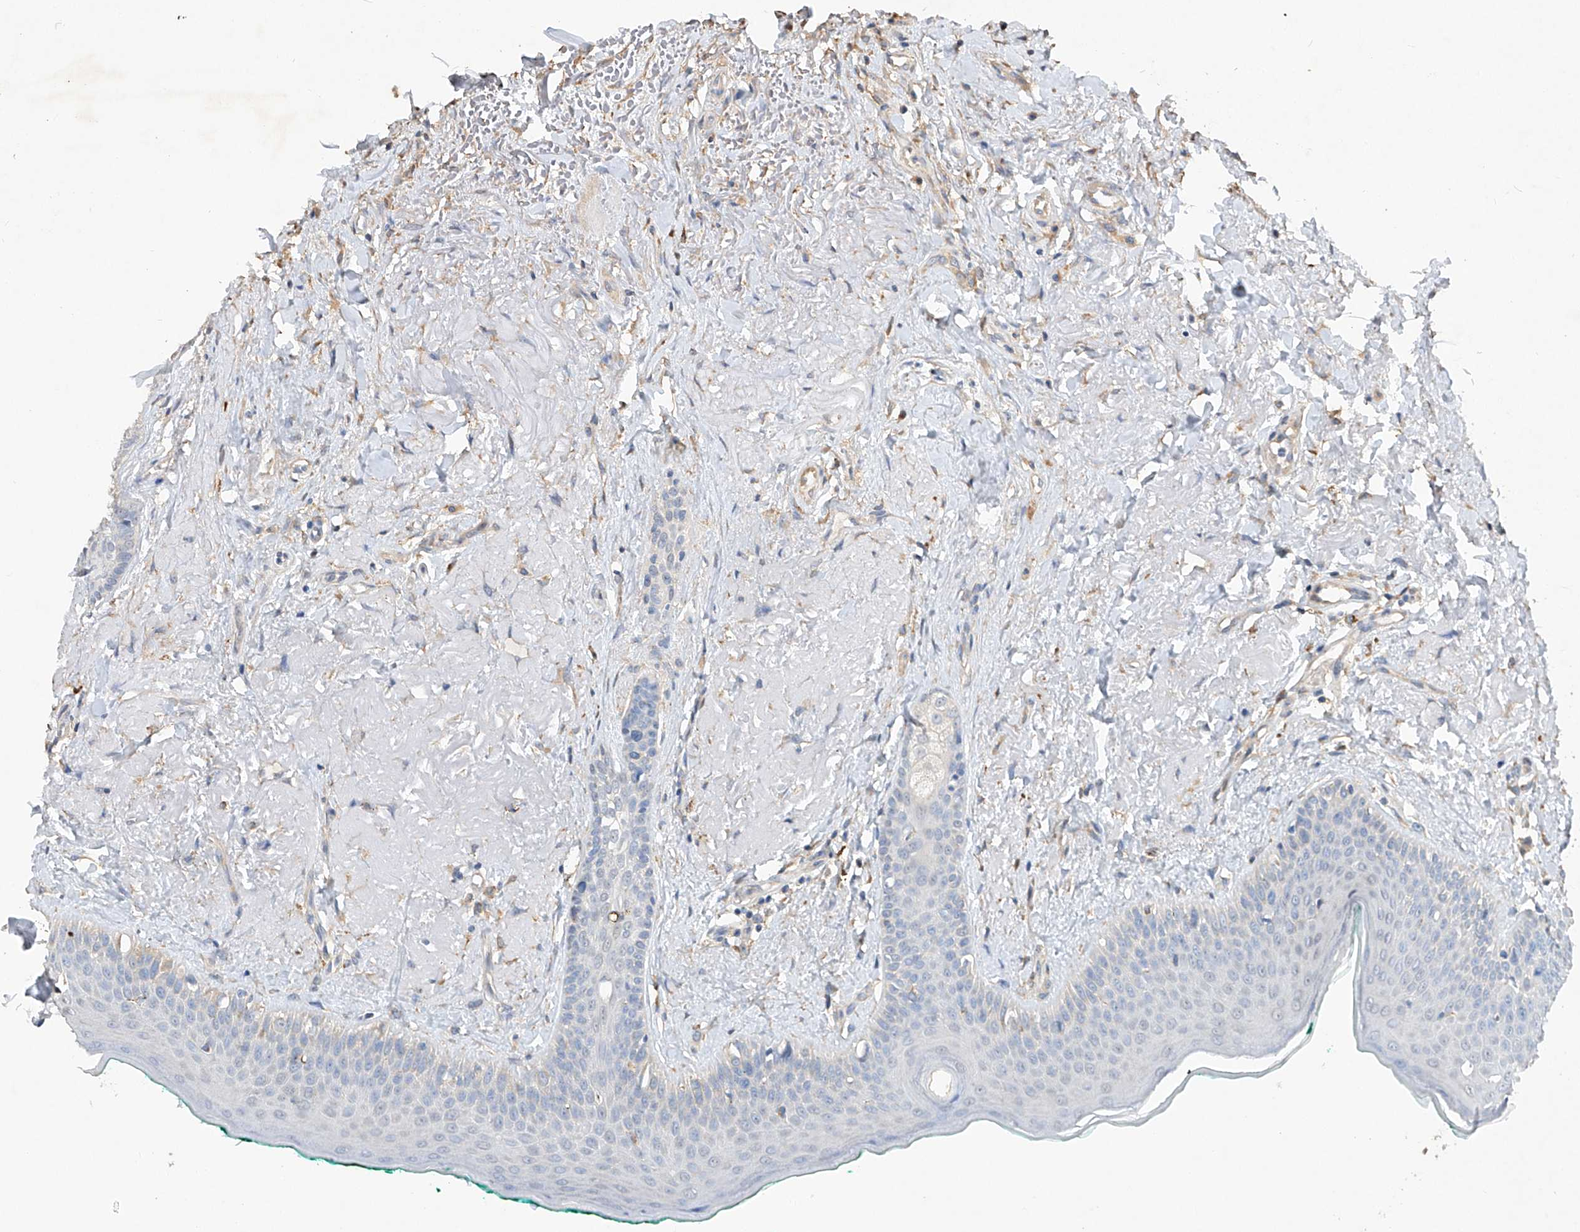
{"staining": {"intensity": "weak", "quantity": "25%-75%", "location": "cytoplasmic/membranous"}, "tissue": "oral mucosa", "cell_type": "Squamous epithelial cells", "image_type": "normal", "snomed": [{"axis": "morphology", "description": "Normal tissue, NOS"}, {"axis": "topography", "description": "Oral tissue"}], "caption": "Oral mucosa stained with a brown dye shows weak cytoplasmic/membranous positive expression in about 25%-75% of squamous epithelial cells.", "gene": "AMD1", "patient": {"sex": "female", "age": 70}}